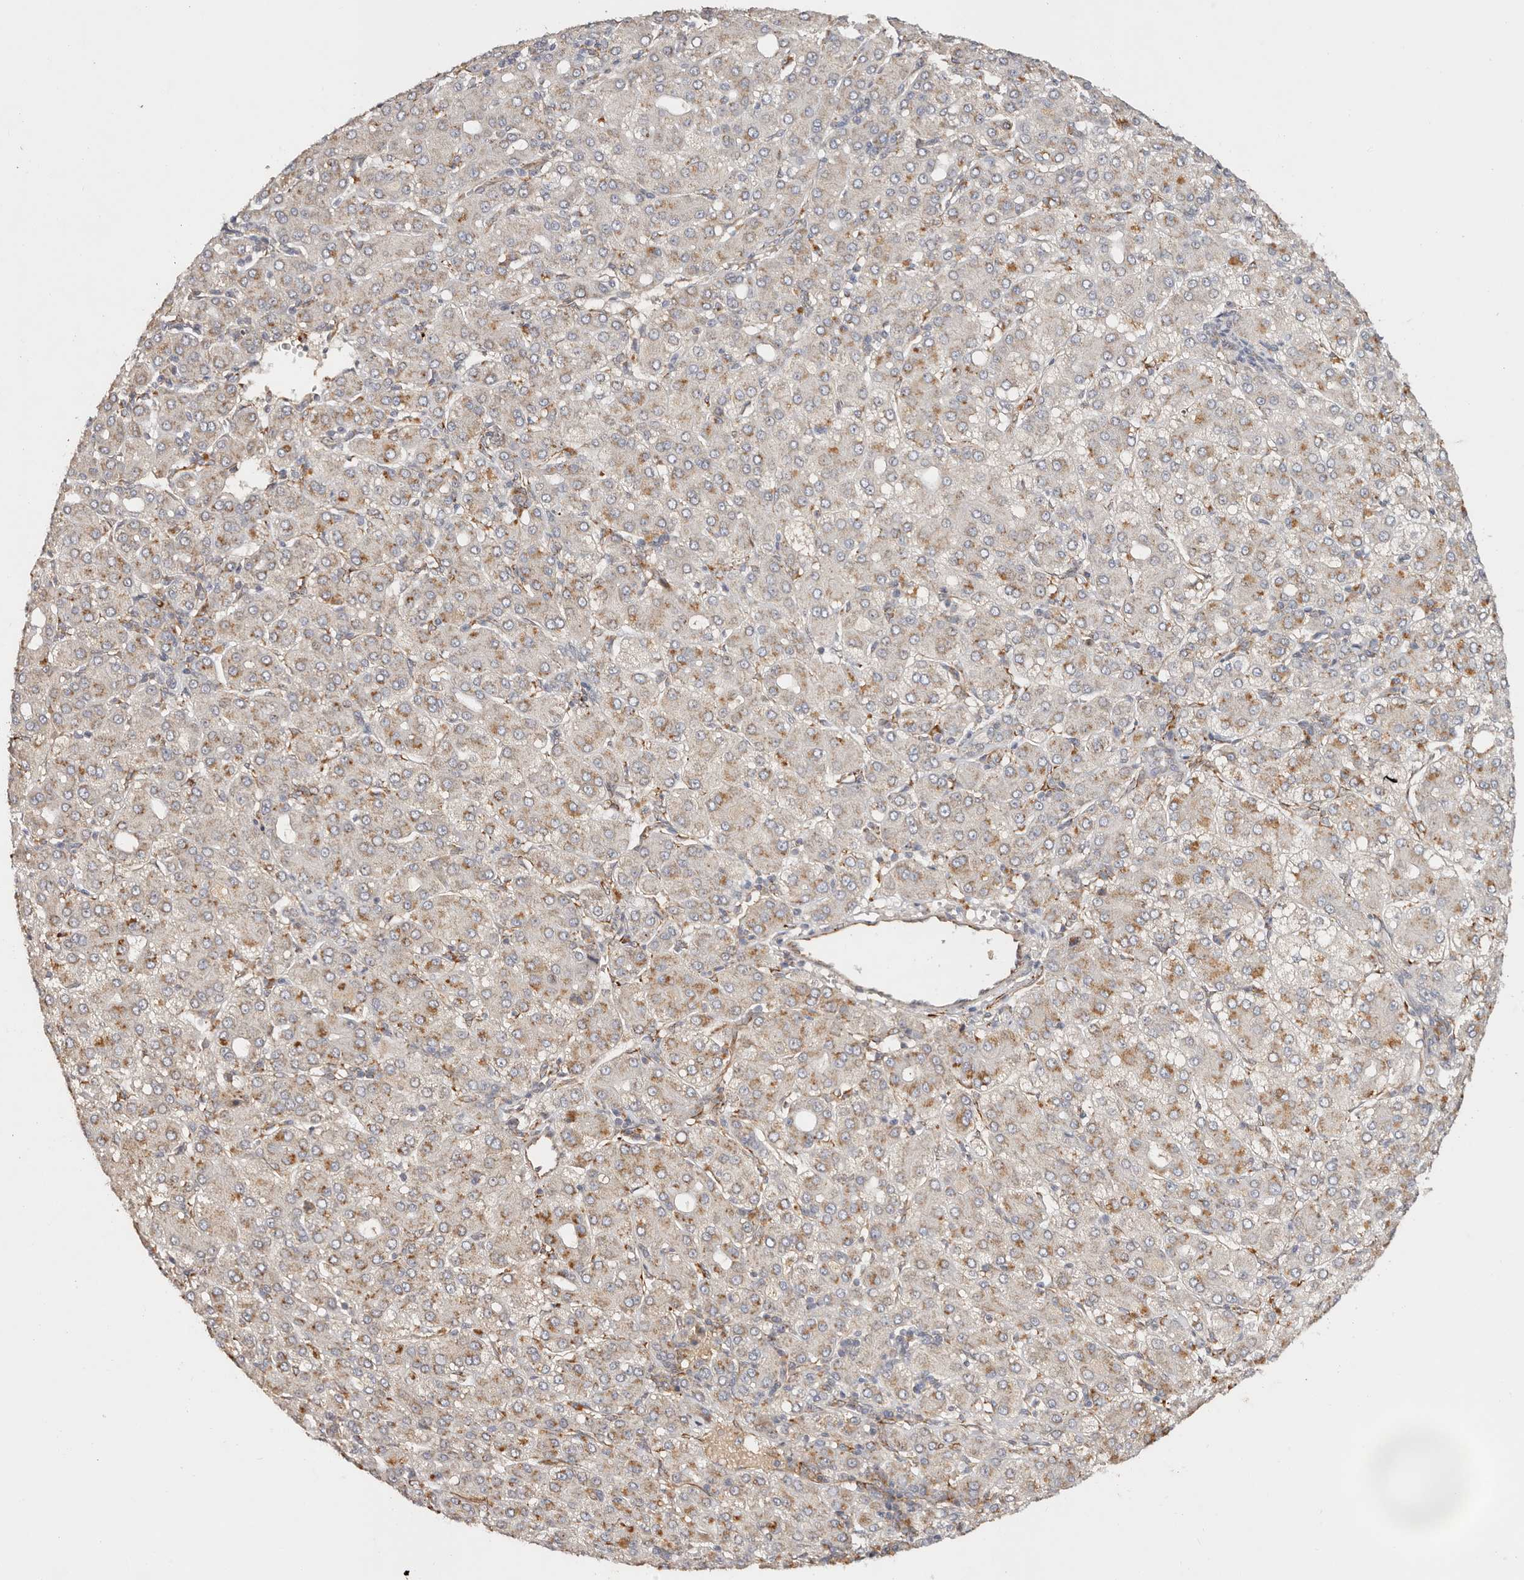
{"staining": {"intensity": "moderate", "quantity": "25%-75%", "location": "cytoplasmic/membranous"}, "tissue": "liver cancer", "cell_type": "Tumor cells", "image_type": "cancer", "snomed": [{"axis": "morphology", "description": "Carcinoma, Hepatocellular, NOS"}, {"axis": "topography", "description": "Liver"}], "caption": "A brown stain labels moderate cytoplasmic/membranous staining of a protein in human liver cancer tumor cells. Immunohistochemistry stains the protein of interest in brown and the nuclei are stained blue.", "gene": "SERPINH1", "patient": {"sex": "male", "age": 65}}